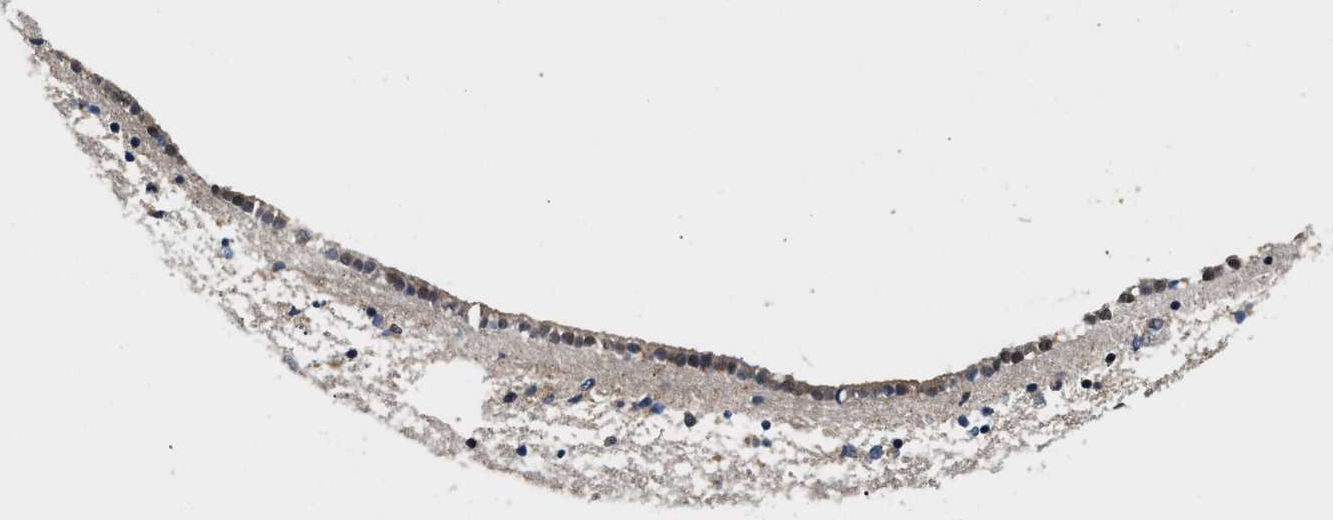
{"staining": {"intensity": "weak", "quantity": "<25%", "location": "cytoplasmic/membranous"}, "tissue": "caudate", "cell_type": "Glial cells", "image_type": "normal", "snomed": [{"axis": "morphology", "description": "Normal tissue, NOS"}, {"axis": "topography", "description": "Lateral ventricle wall"}], "caption": "This is an immunohistochemistry (IHC) histopathology image of benign caudate. There is no positivity in glial cells.", "gene": "TUT7", "patient": {"sex": "male", "age": 45}}